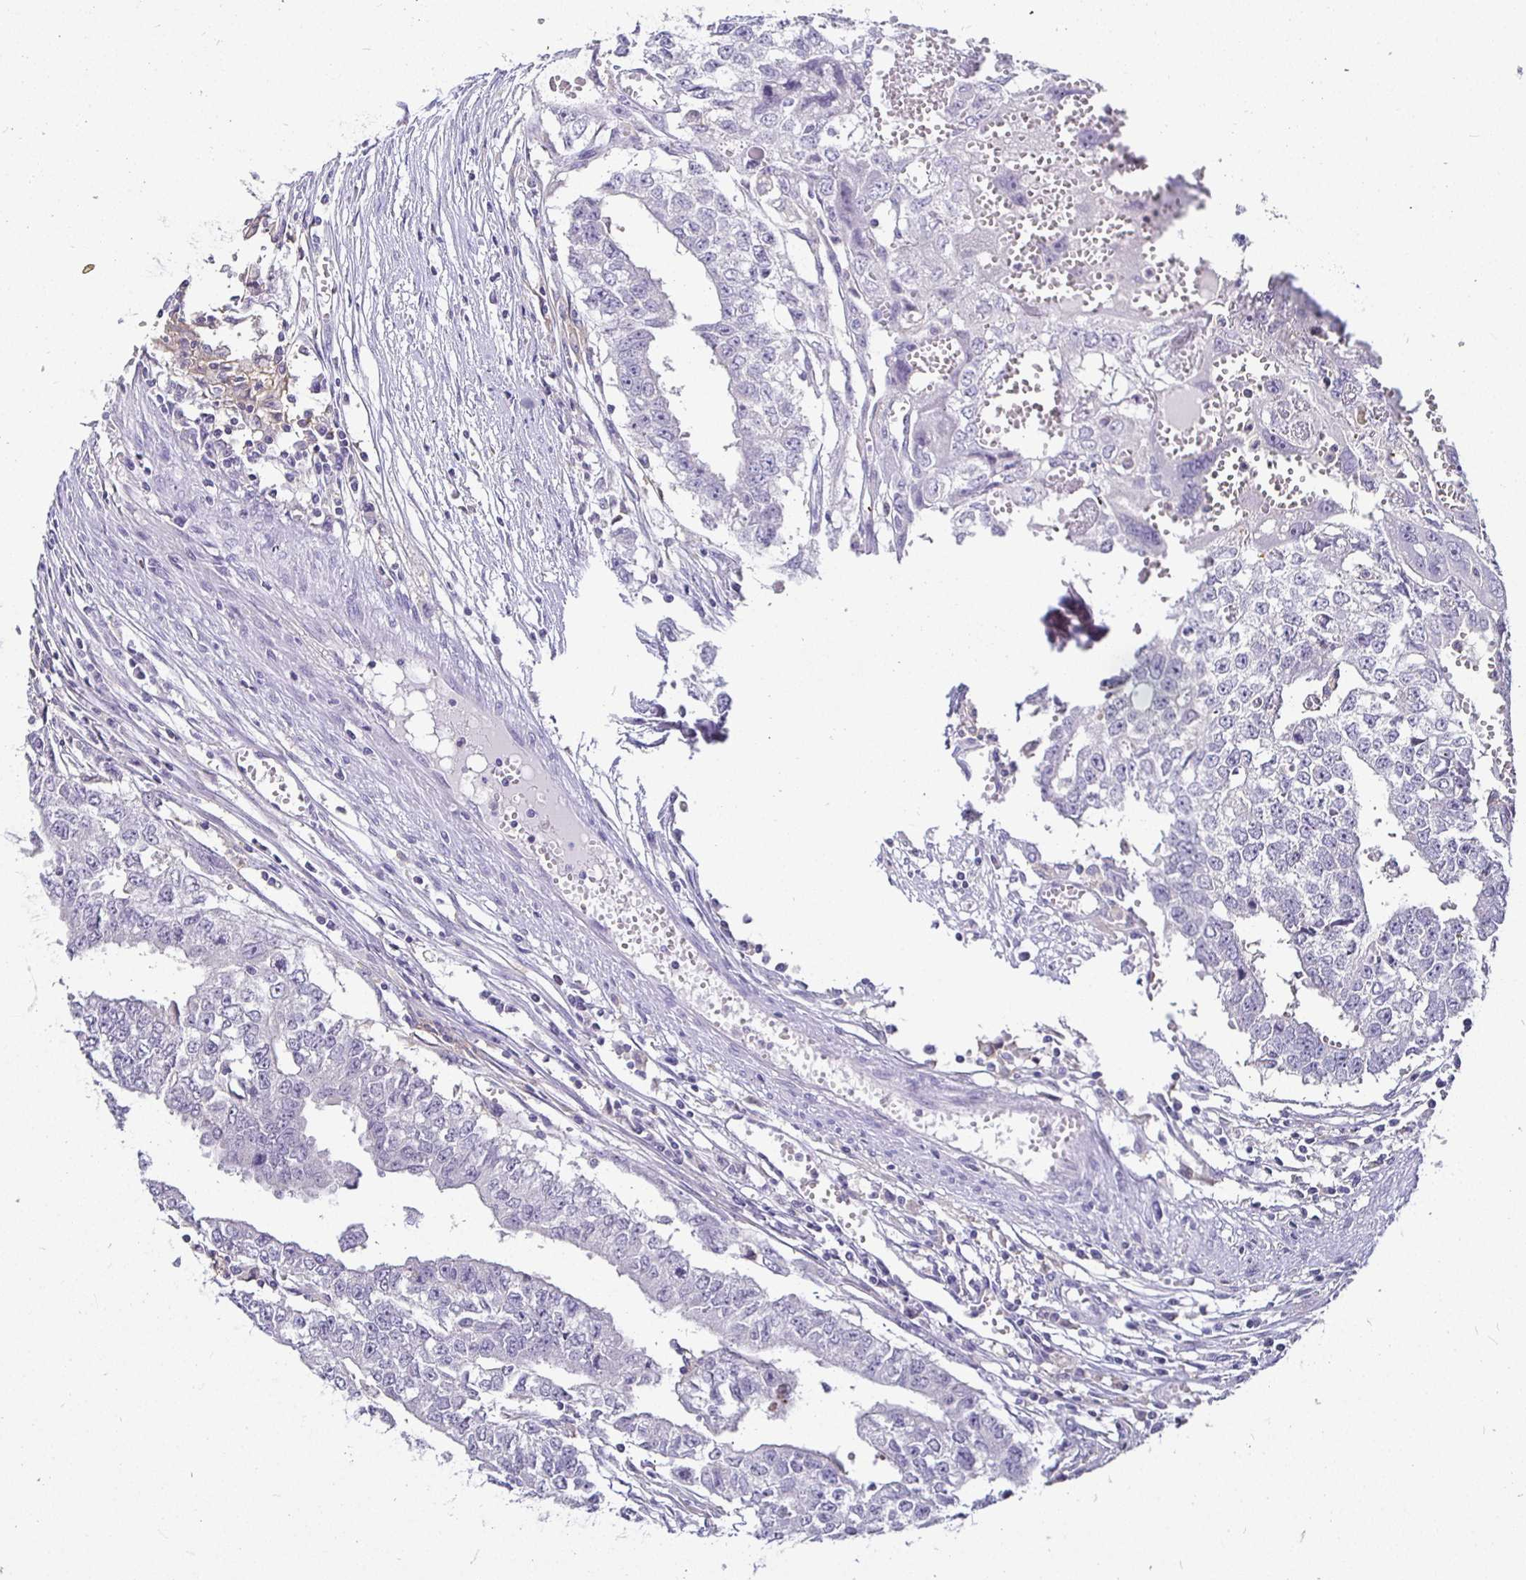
{"staining": {"intensity": "negative", "quantity": "none", "location": "none"}, "tissue": "testis cancer", "cell_type": "Tumor cells", "image_type": "cancer", "snomed": [{"axis": "morphology", "description": "Carcinoma, Embryonal, NOS"}, {"axis": "morphology", "description": "Teratoma, malignant, NOS"}, {"axis": "topography", "description": "Testis"}], "caption": "Immunohistochemistry (IHC) of testis embryonal carcinoma shows no staining in tumor cells.", "gene": "SIRPA", "patient": {"sex": "male", "age": 24}}